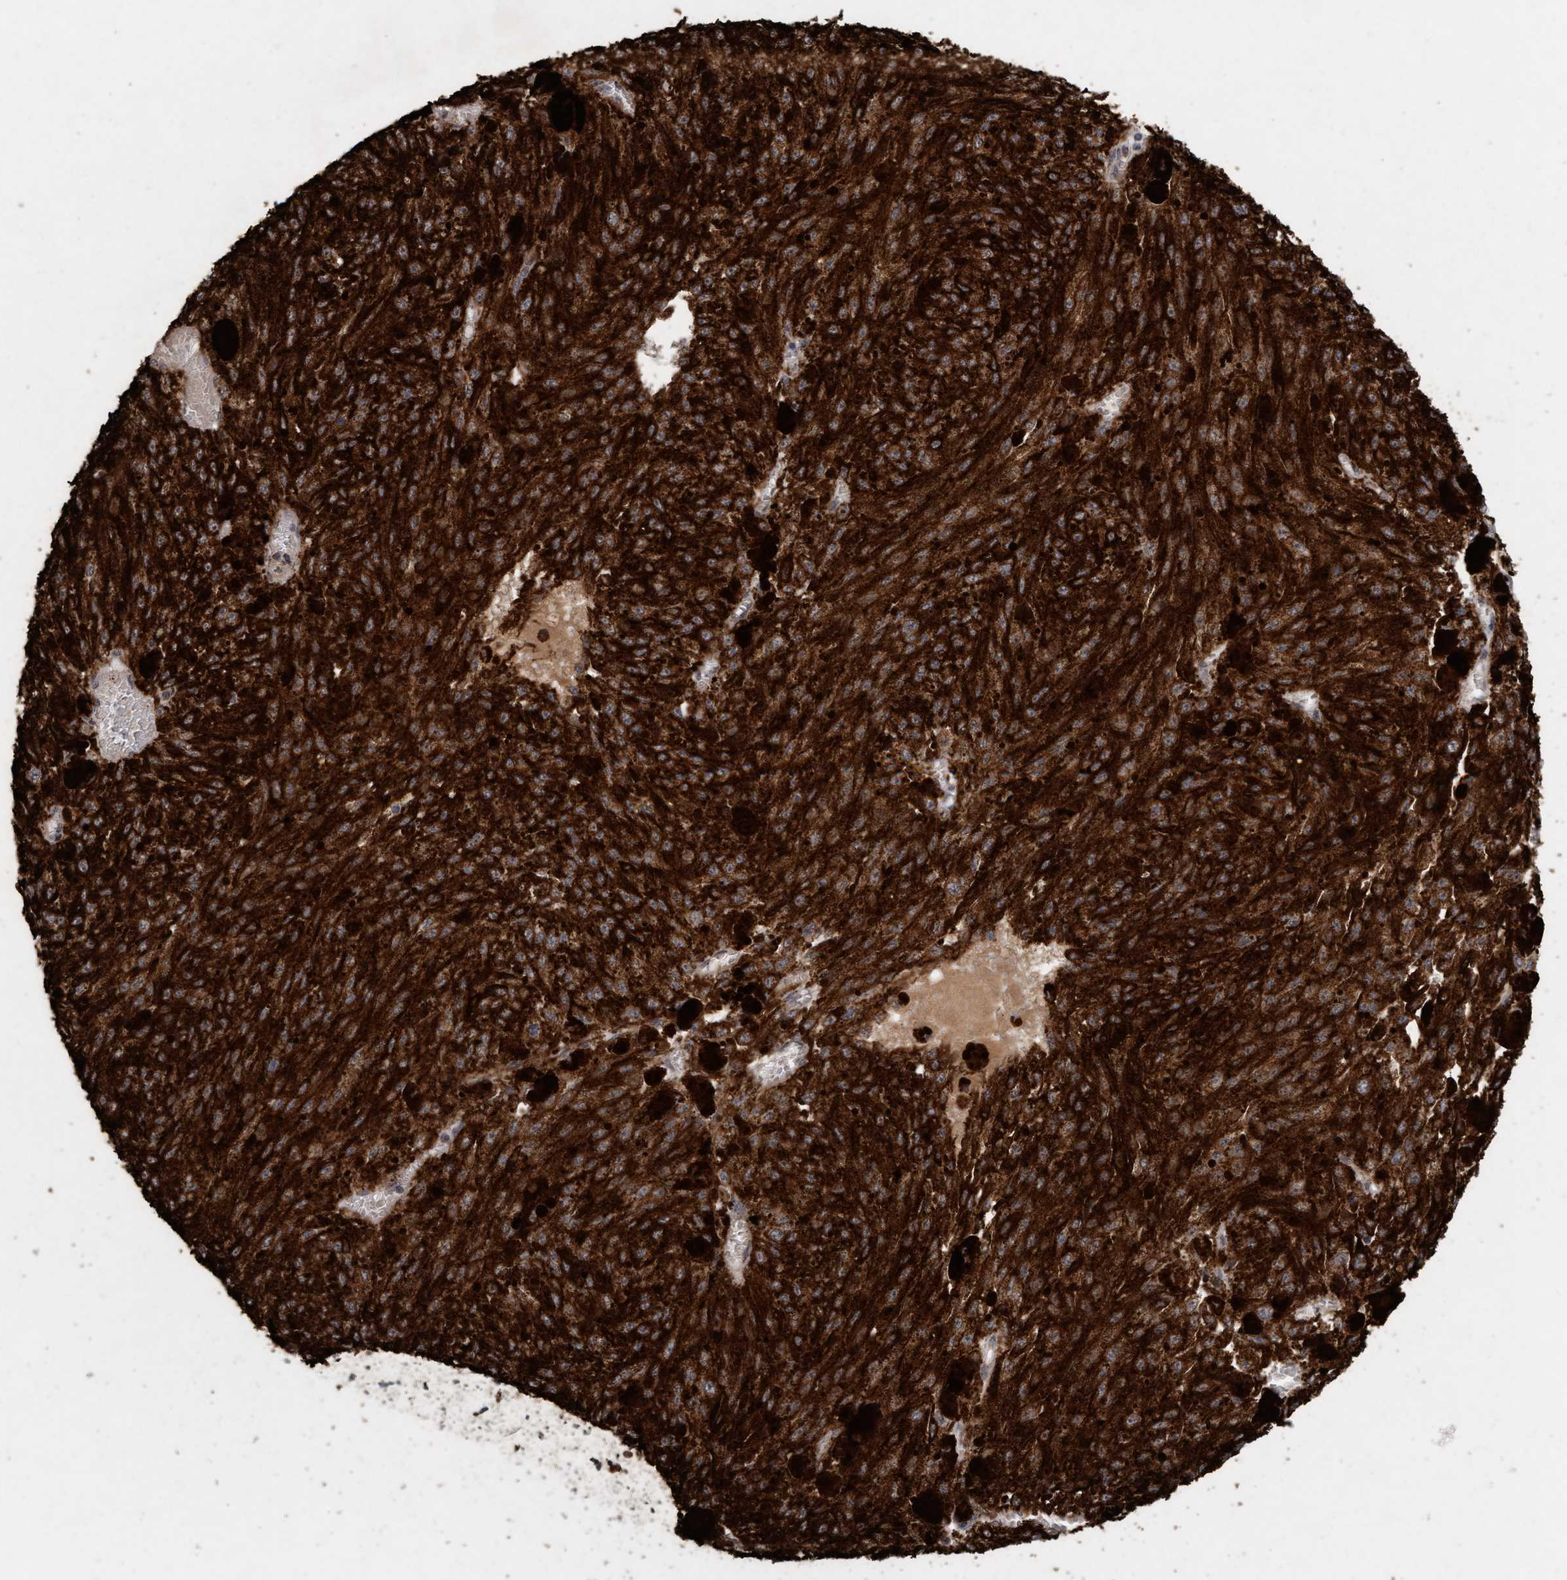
{"staining": {"intensity": "strong", "quantity": ">75%", "location": "cytoplasmic/membranous"}, "tissue": "melanoma", "cell_type": "Tumor cells", "image_type": "cancer", "snomed": [{"axis": "morphology", "description": "Malignant melanoma, NOS"}, {"axis": "topography", "description": "Other"}], "caption": "There is high levels of strong cytoplasmic/membranous expression in tumor cells of malignant melanoma, as demonstrated by immunohistochemical staining (brown color).", "gene": "VSIG8", "patient": {"sex": "male", "age": 79}}